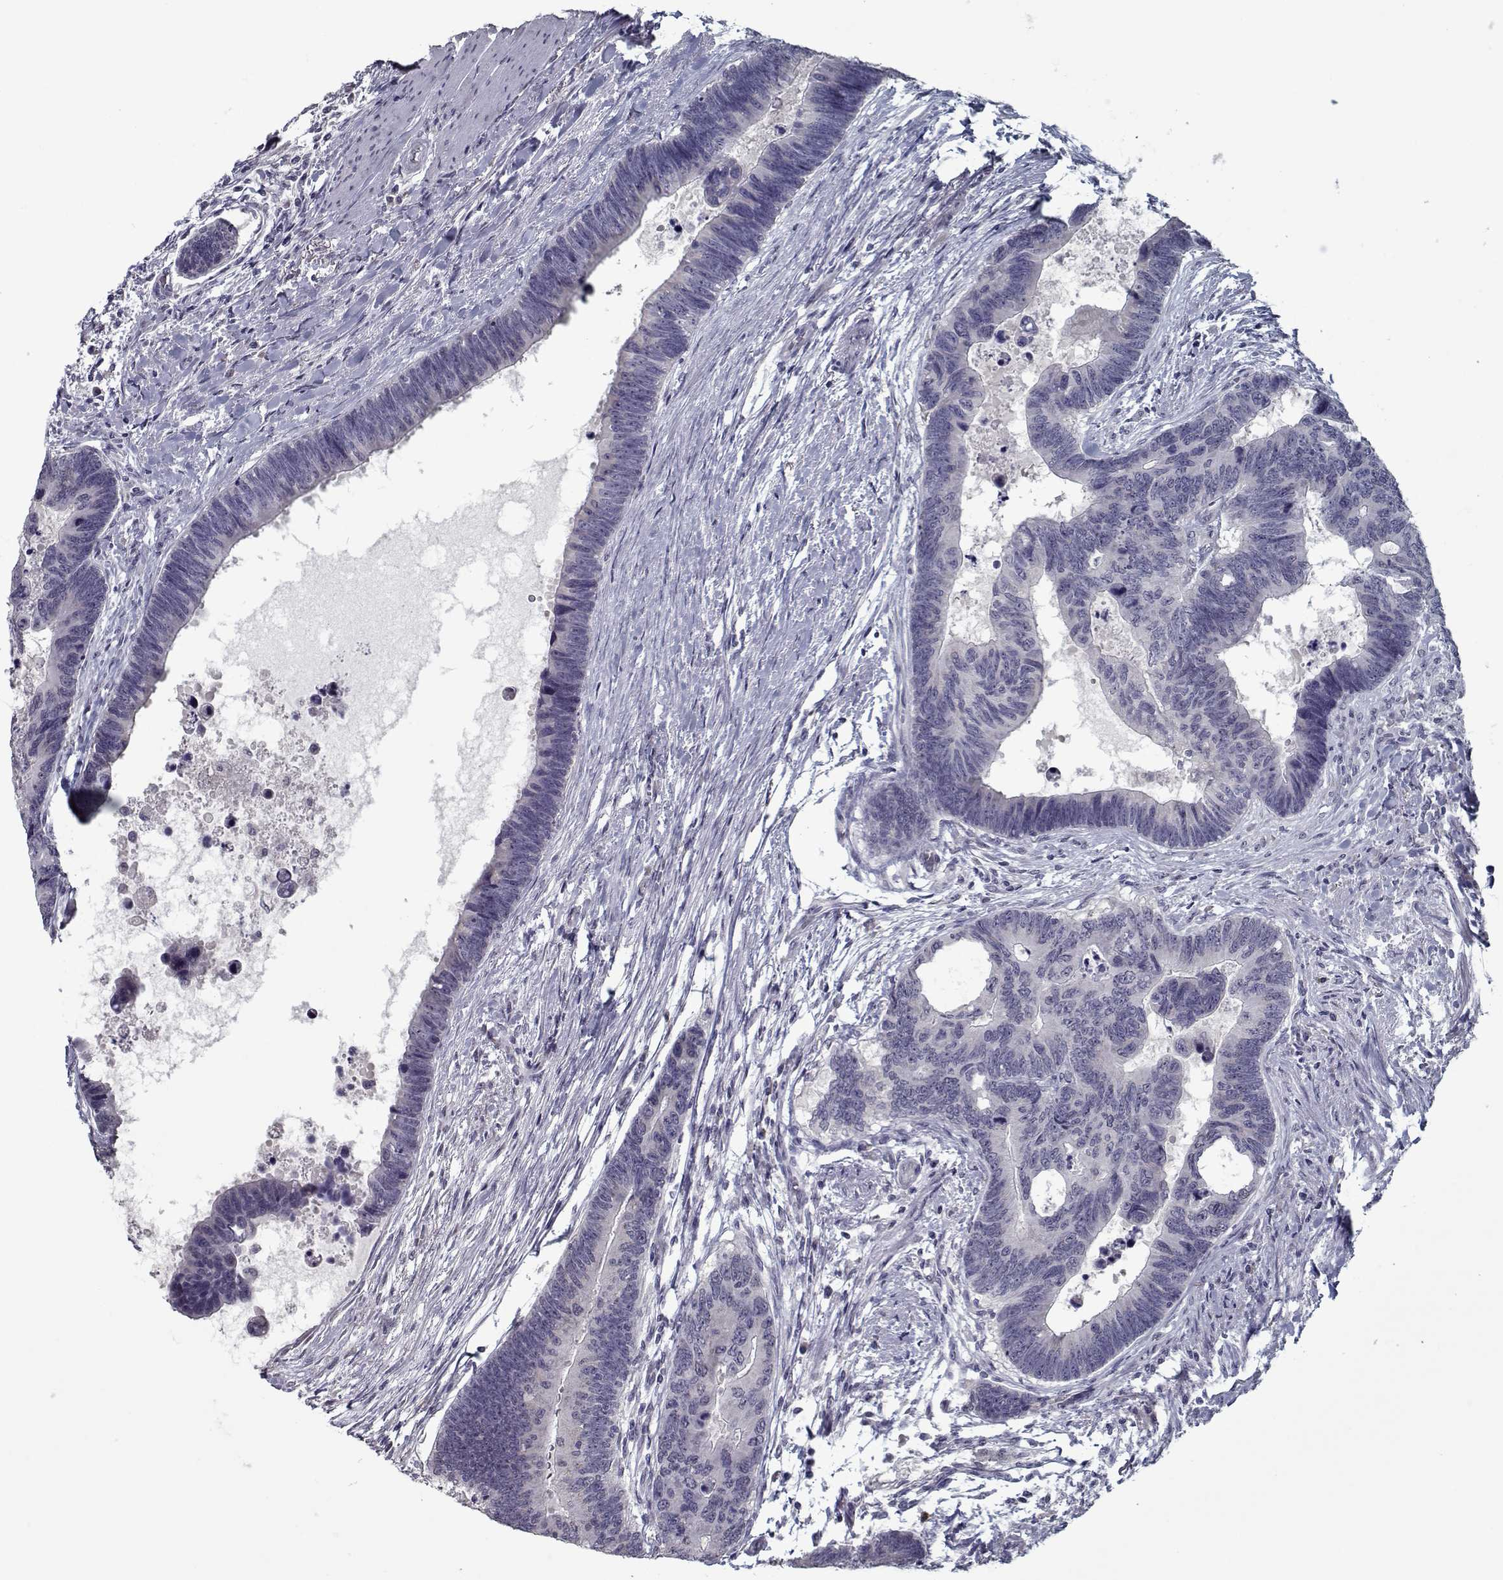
{"staining": {"intensity": "negative", "quantity": "none", "location": "none"}, "tissue": "colorectal cancer", "cell_type": "Tumor cells", "image_type": "cancer", "snomed": [{"axis": "morphology", "description": "Adenocarcinoma, NOS"}, {"axis": "topography", "description": "Colon"}], "caption": "This image is of colorectal cancer (adenocarcinoma) stained with immunohistochemistry (IHC) to label a protein in brown with the nuclei are counter-stained blue. There is no positivity in tumor cells.", "gene": "SEC16B", "patient": {"sex": "female", "age": 77}}